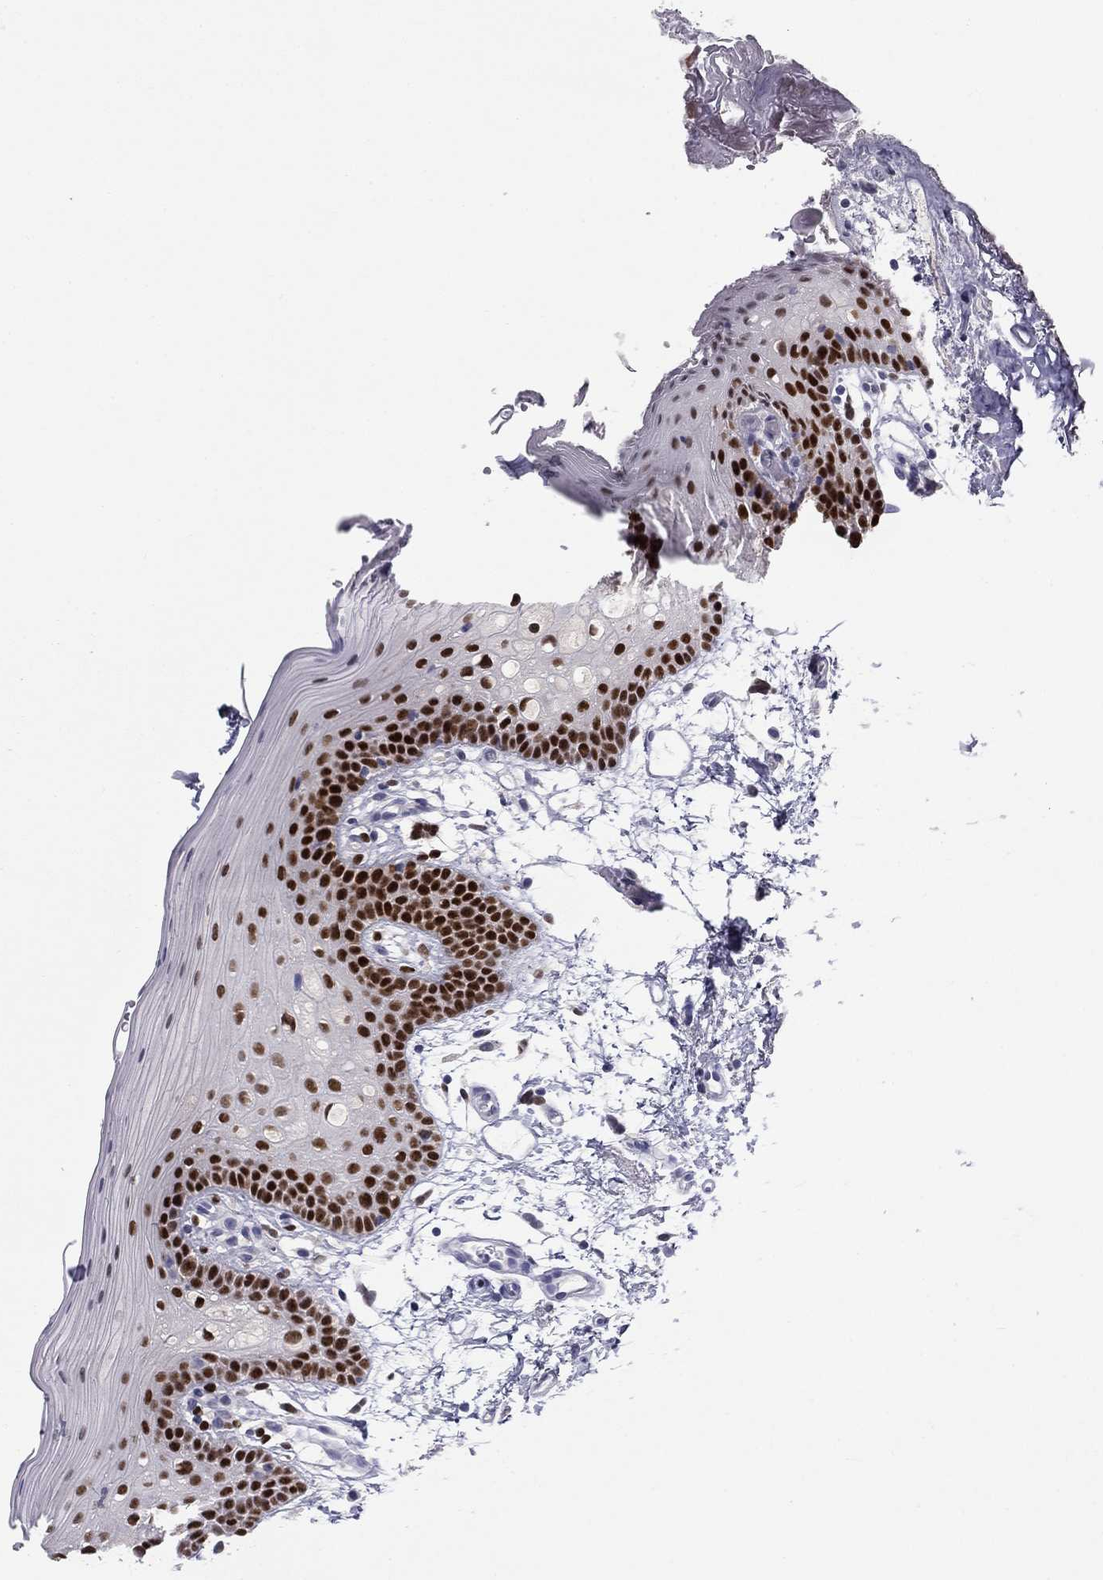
{"staining": {"intensity": "strong", "quantity": ">75%", "location": "nuclear"}, "tissue": "oral mucosa", "cell_type": "Squamous epithelial cells", "image_type": "normal", "snomed": [{"axis": "morphology", "description": "Normal tissue, NOS"}, {"axis": "topography", "description": "Oral tissue"}, {"axis": "topography", "description": "Tounge, NOS"}], "caption": "Squamous epithelial cells show high levels of strong nuclear staining in approximately >75% of cells in normal oral mucosa. Nuclei are stained in blue.", "gene": "TFAP2B", "patient": {"sex": "female", "age": 83}}